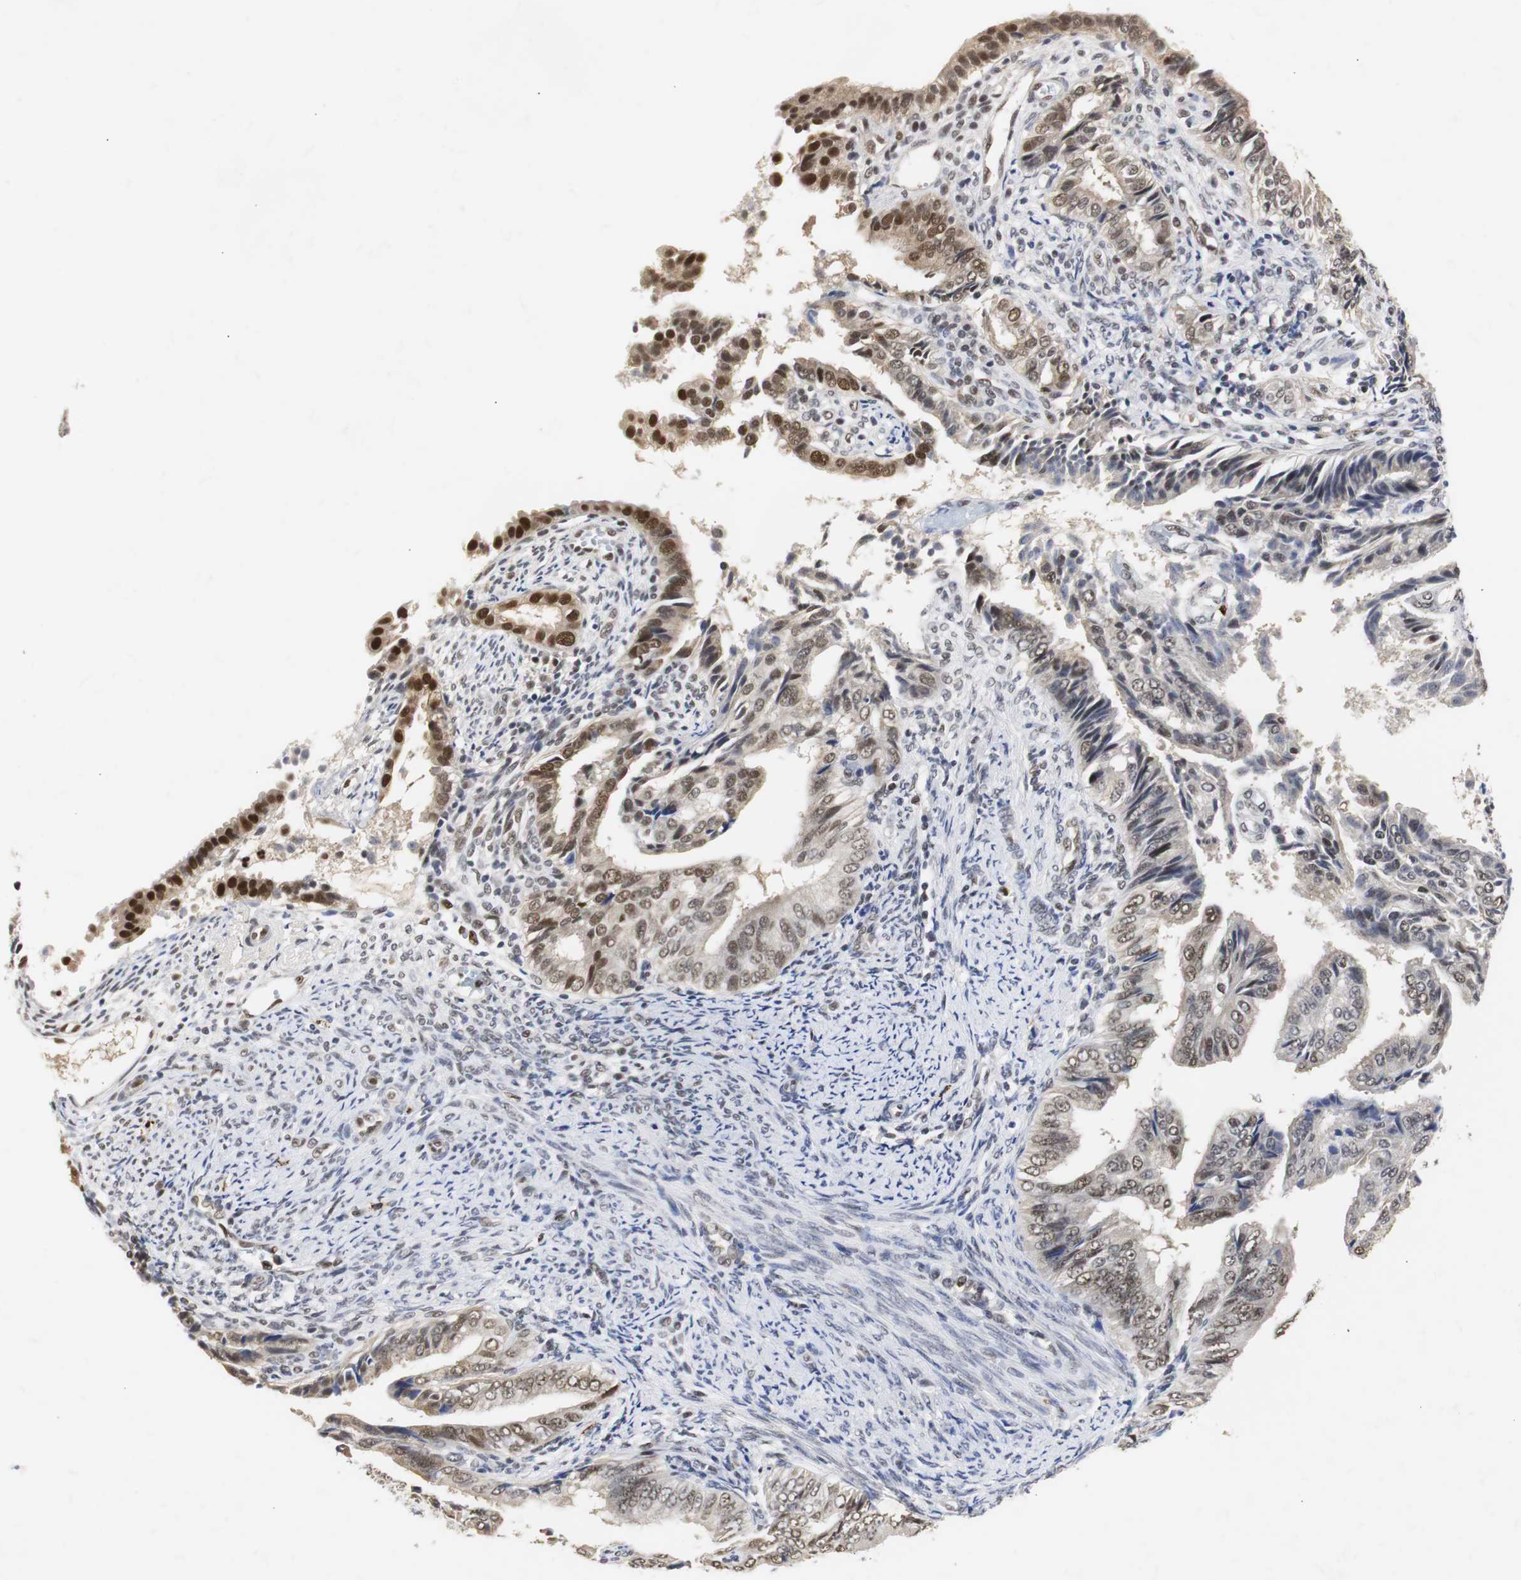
{"staining": {"intensity": "moderate", "quantity": "25%-75%", "location": "nuclear"}, "tissue": "endometrial cancer", "cell_type": "Tumor cells", "image_type": "cancer", "snomed": [{"axis": "morphology", "description": "Adenocarcinoma, NOS"}, {"axis": "topography", "description": "Endometrium"}], "caption": "Moderate nuclear expression is identified in about 25%-75% of tumor cells in endometrial cancer.", "gene": "ZFC3H1", "patient": {"sex": "female", "age": 58}}